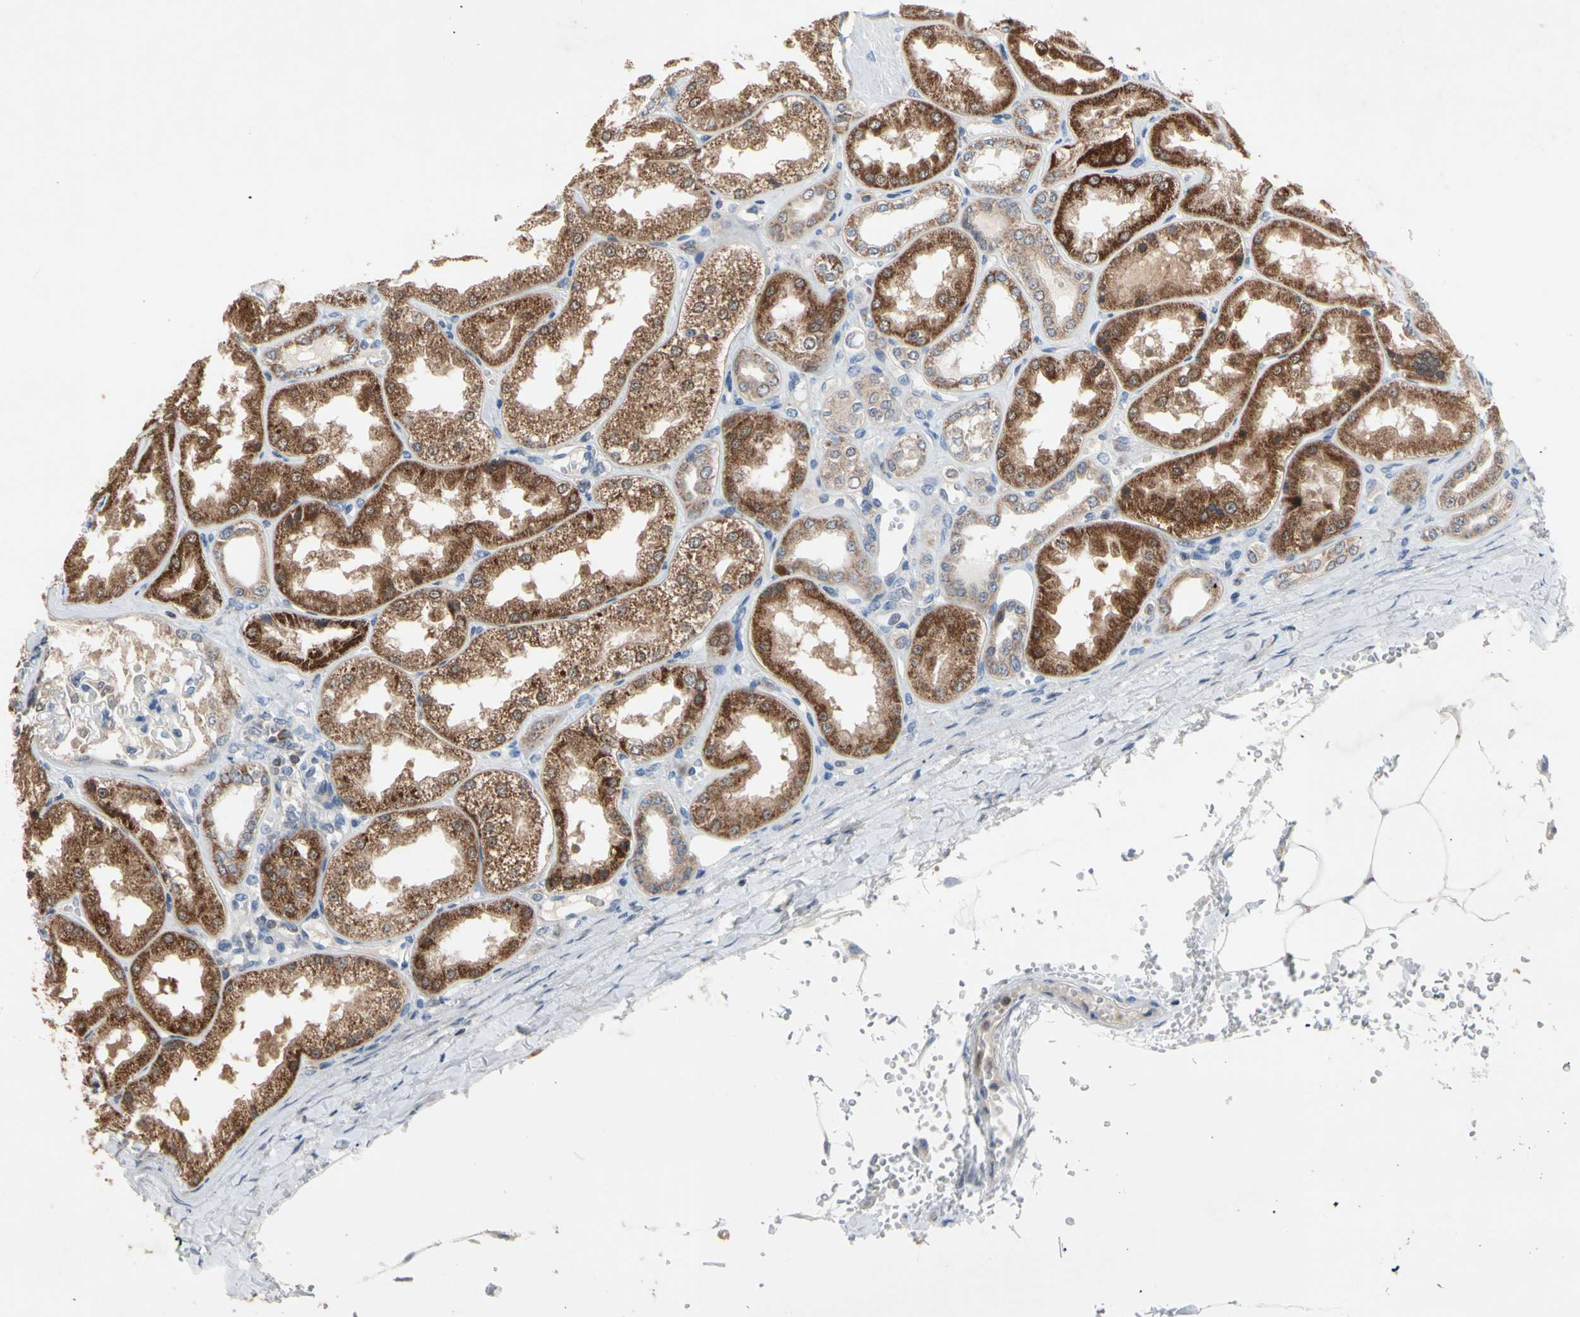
{"staining": {"intensity": "moderate", "quantity": "<25%", "location": "cytoplasmic/membranous,nuclear"}, "tissue": "kidney", "cell_type": "Cells in glomeruli", "image_type": "normal", "snomed": [{"axis": "morphology", "description": "Normal tissue, NOS"}, {"axis": "topography", "description": "Kidney"}], "caption": "Immunohistochemical staining of unremarkable human kidney shows <25% levels of moderate cytoplasmic/membranous,nuclear protein positivity in about <25% of cells in glomeruli.", "gene": "MTHFS", "patient": {"sex": "female", "age": 56}}